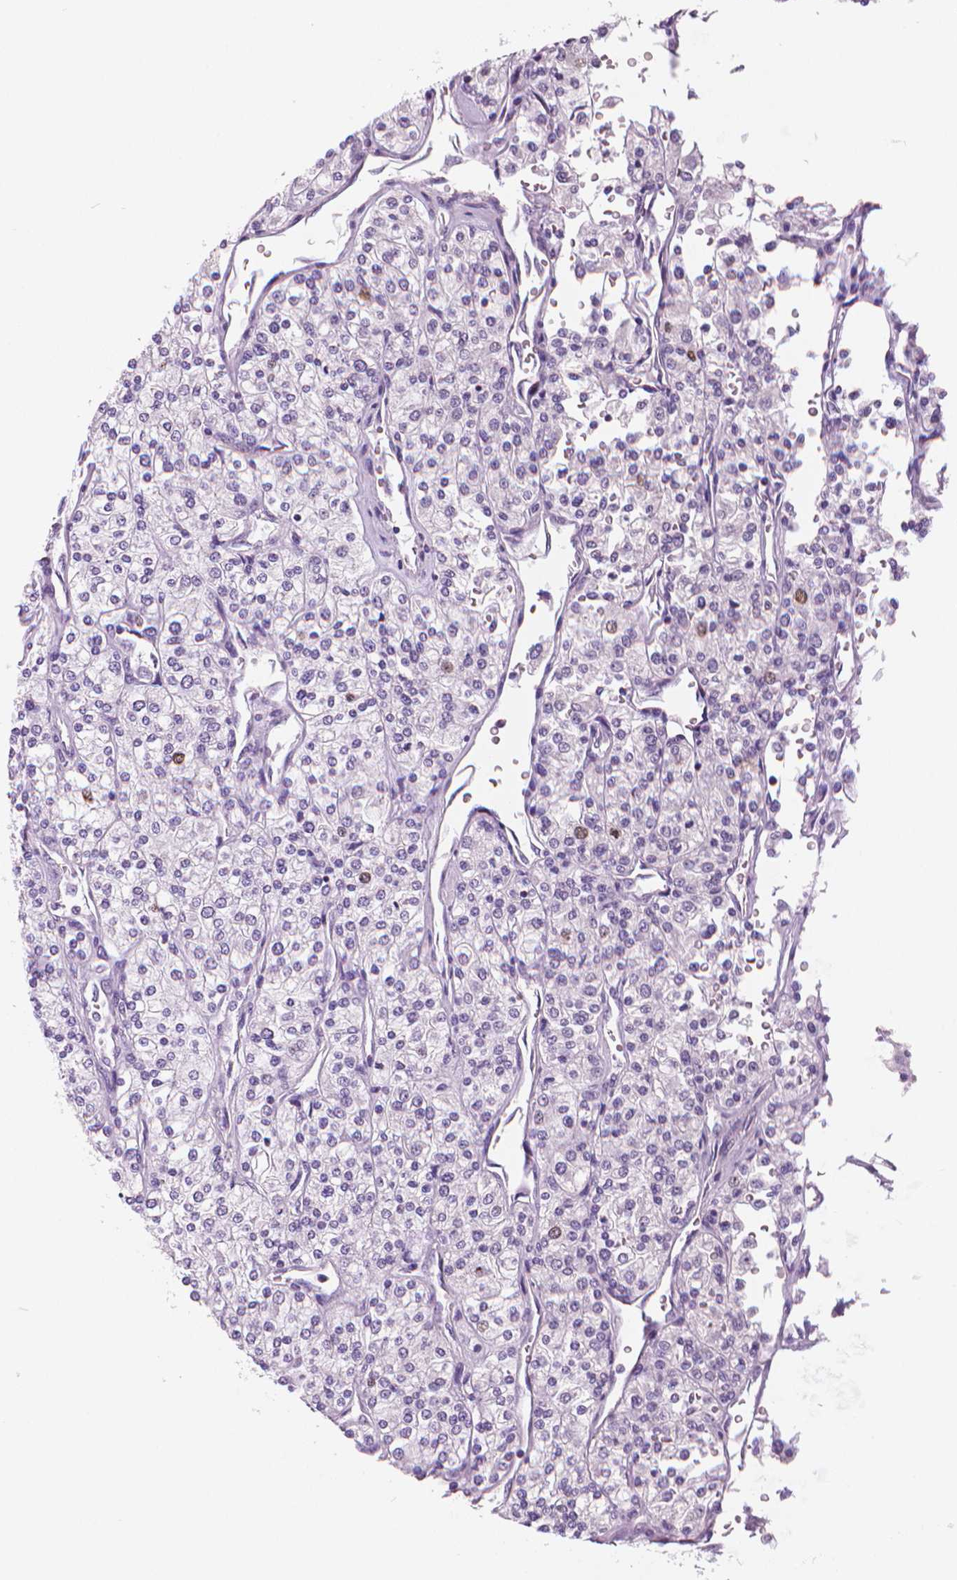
{"staining": {"intensity": "negative", "quantity": "none", "location": "none"}, "tissue": "renal cancer", "cell_type": "Tumor cells", "image_type": "cancer", "snomed": [{"axis": "morphology", "description": "Adenocarcinoma, NOS"}, {"axis": "topography", "description": "Kidney"}], "caption": "Renal adenocarcinoma was stained to show a protein in brown. There is no significant staining in tumor cells. (DAB immunohistochemistry (IHC), high magnification).", "gene": "MKI67", "patient": {"sex": "male", "age": 80}}